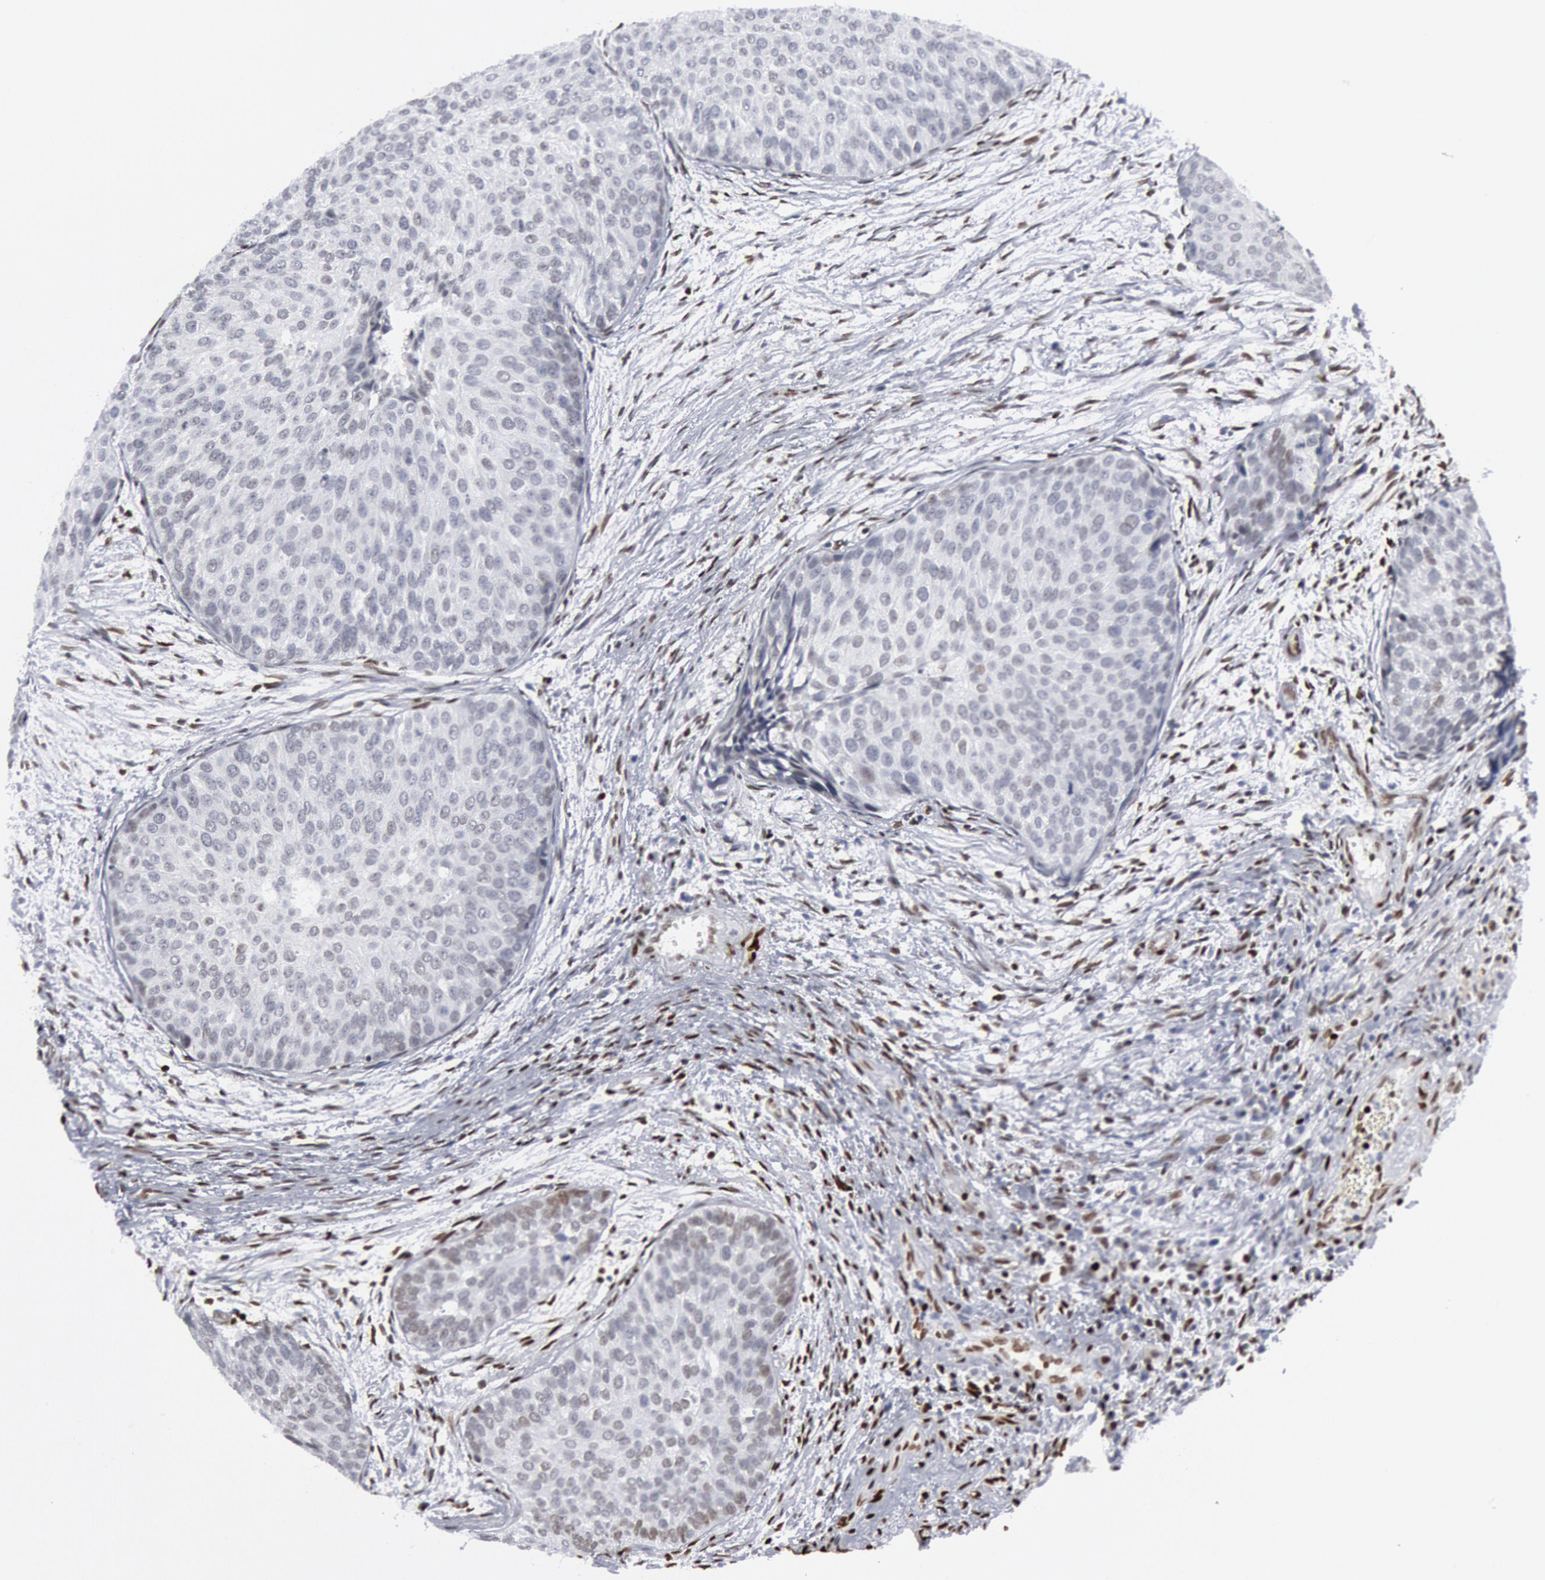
{"staining": {"intensity": "negative", "quantity": "none", "location": "none"}, "tissue": "urothelial cancer", "cell_type": "Tumor cells", "image_type": "cancer", "snomed": [{"axis": "morphology", "description": "Urothelial carcinoma, Low grade"}, {"axis": "topography", "description": "Urinary bladder"}], "caption": "There is no significant staining in tumor cells of urothelial cancer. (Immunohistochemistry, brightfield microscopy, high magnification).", "gene": "MECP2", "patient": {"sex": "male", "age": 84}}